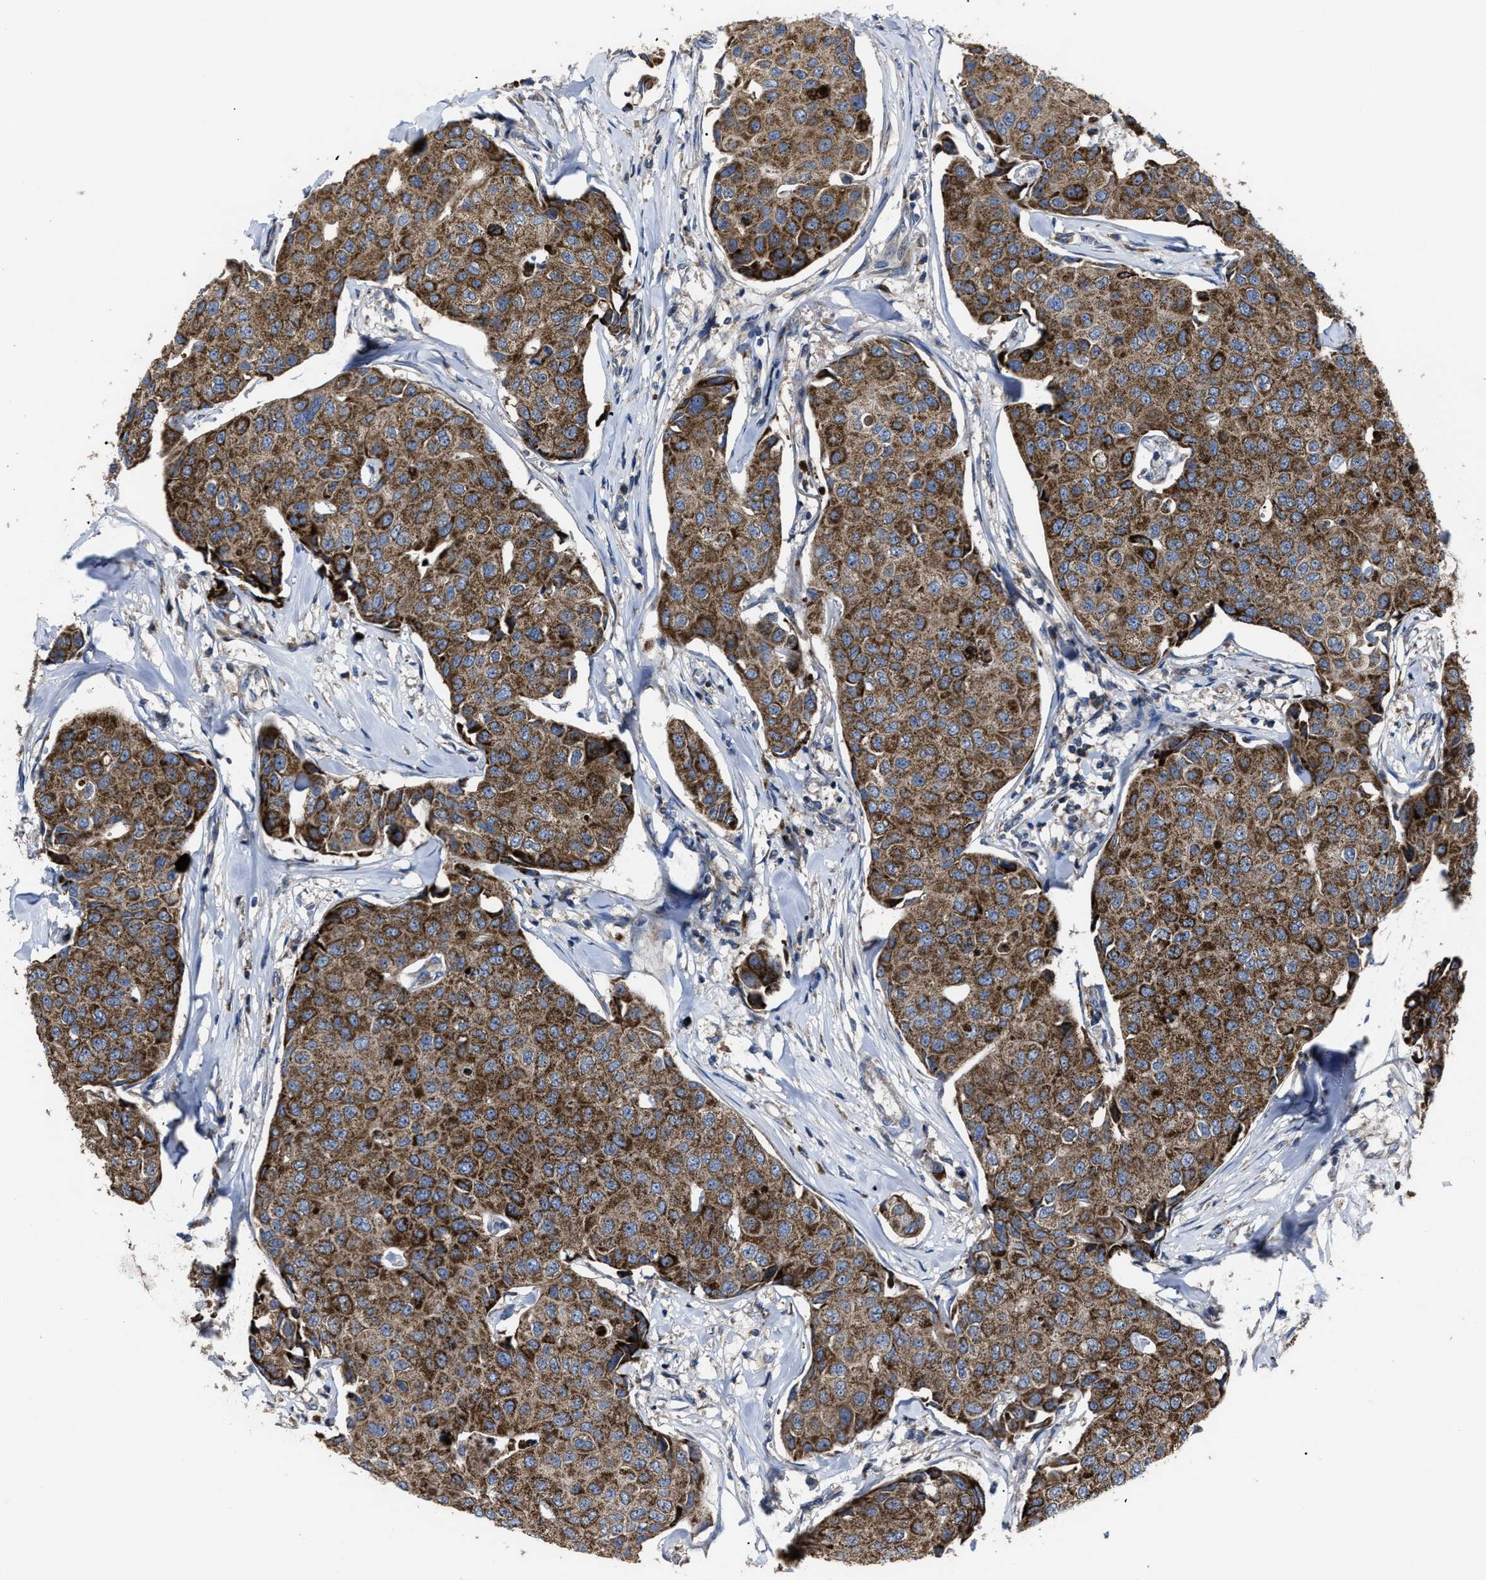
{"staining": {"intensity": "moderate", "quantity": ">75%", "location": "cytoplasmic/membranous"}, "tissue": "breast cancer", "cell_type": "Tumor cells", "image_type": "cancer", "snomed": [{"axis": "morphology", "description": "Duct carcinoma"}, {"axis": "topography", "description": "Breast"}], "caption": "DAB immunohistochemical staining of breast invasive ductal carcinoma displays moderate cytoplasmic/membranous protein expression in about >75% of tumor cells. (DAB (3,3'-diaminobenzidine) IHC with brightfield microscopy, high magnification).", "gene": "PASK", "patient": {"sex": "female", "age": 80}}